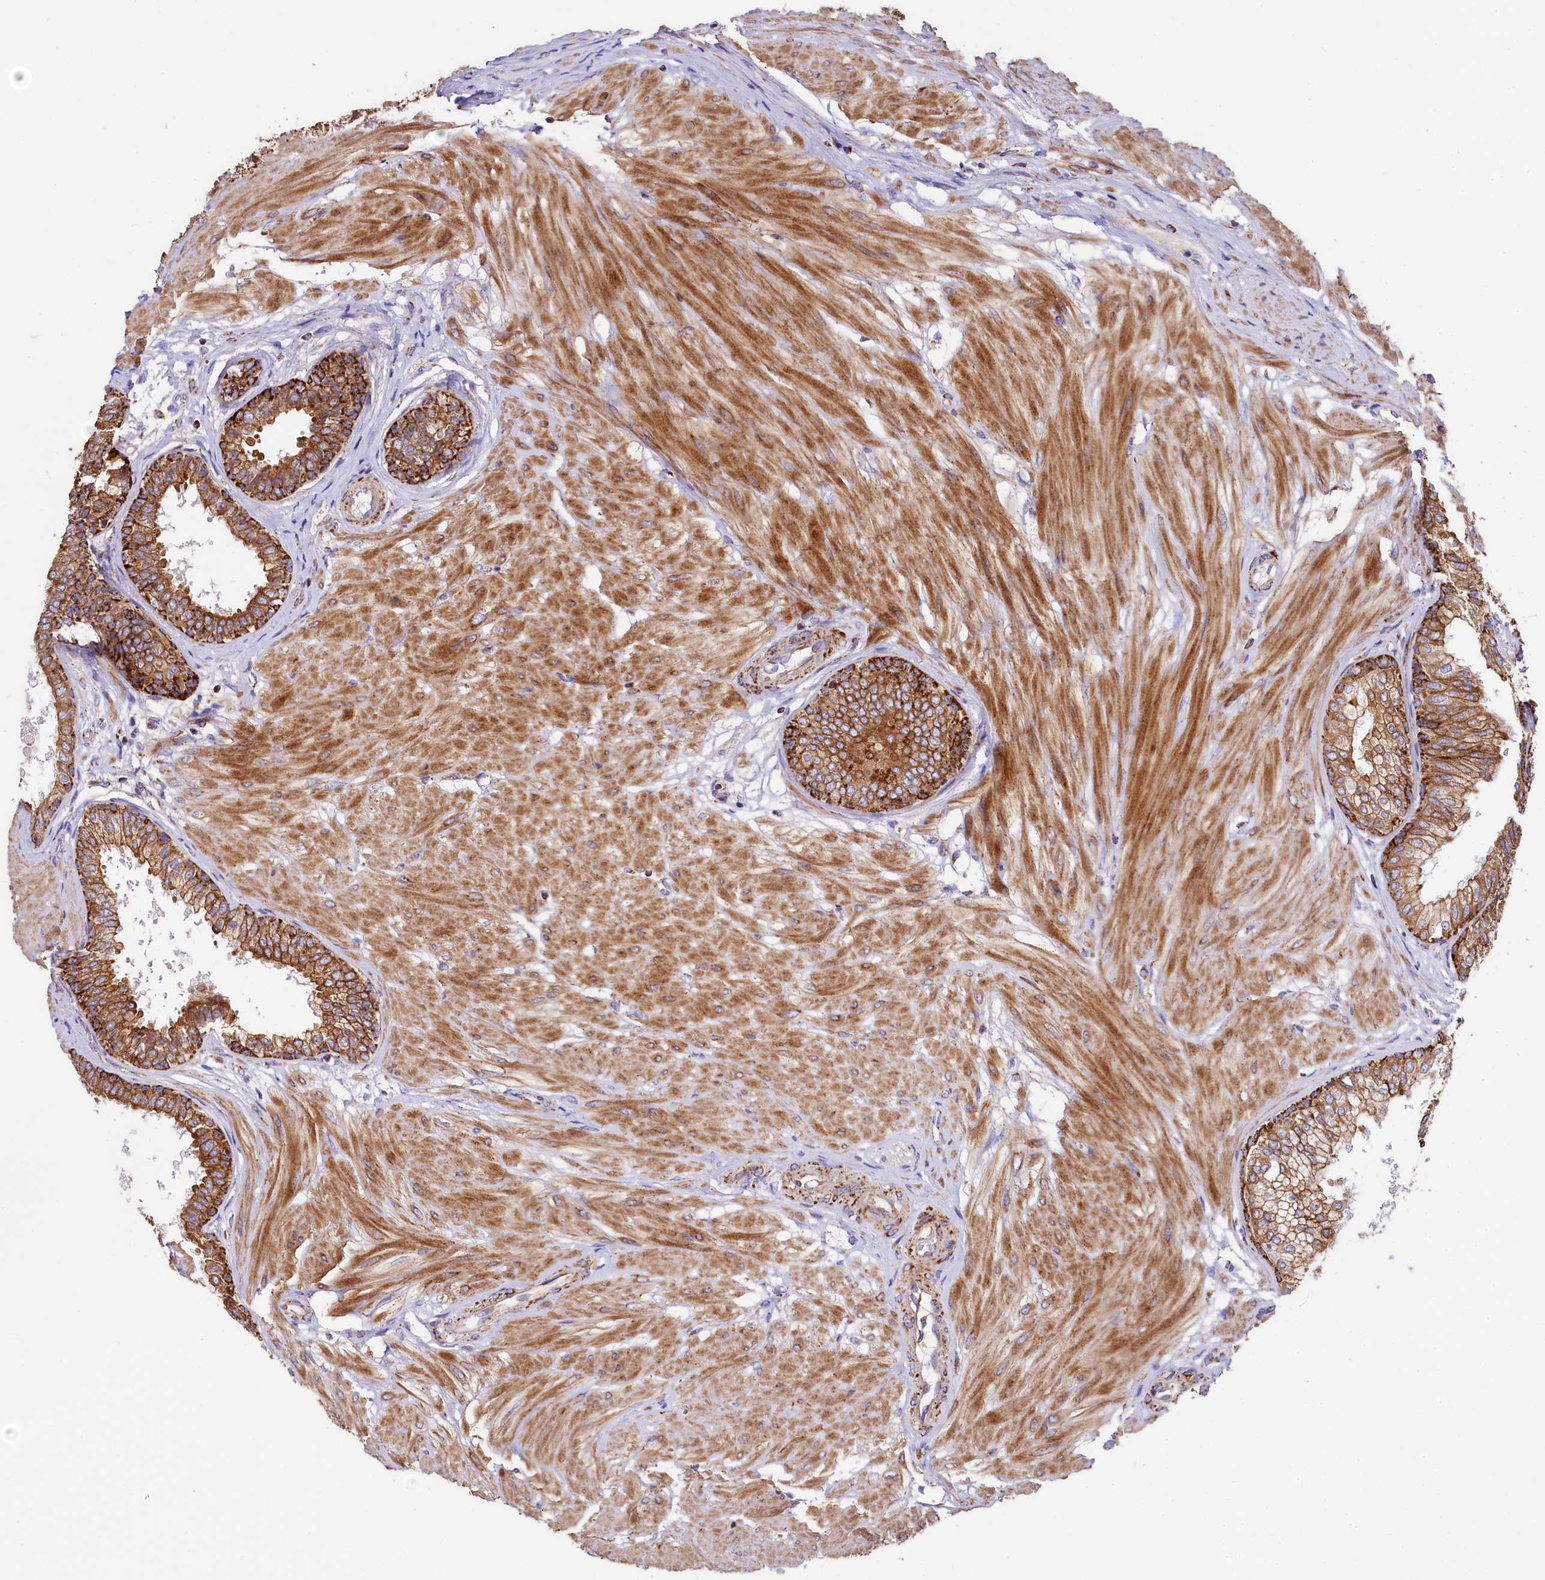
{"staining": {"intensity": "strong", "quantity": ">75%", "location": "cytoplasmic/membranous"}, "tissue": "prostate", "cell_type": "Glandular cells", "image_type": "normal", "snomed": [{"axis": "morphology", "description": "Normal tissue, NOS"}, {"axis": "topography", "description": "Prostate"}], "caption": "Immunohistochemistry image of benign human prostate stained for a protein (brown), which reveals high levels of strong cytoplasmic/membranous staining in approximately >75% of glandular cells.", "gene": "CLYBL", "patient": {"sex": "male", "age": 48}}